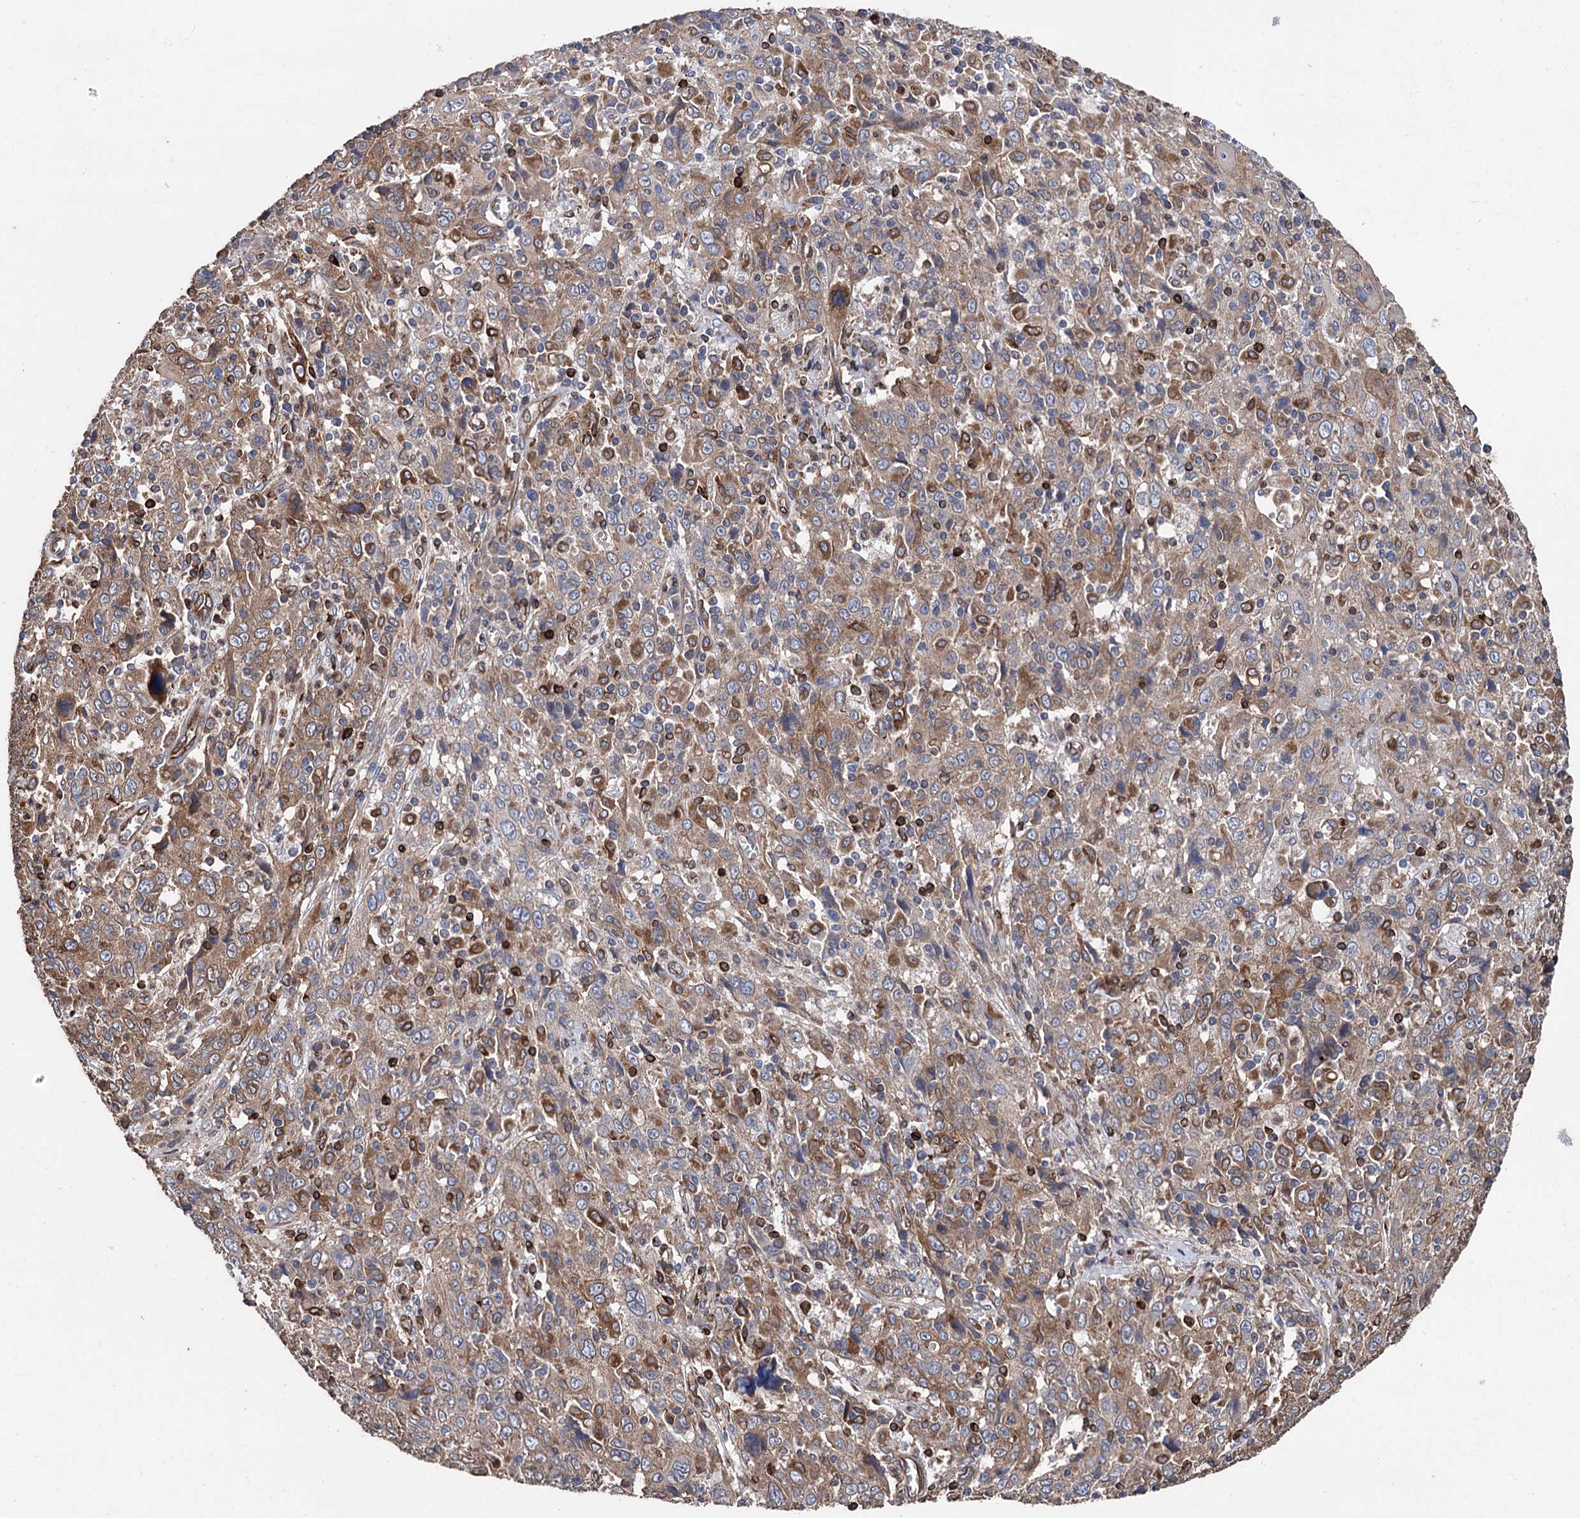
{"staining": {"intensity": "moderate", "quantity": ">75%", "location": "cytoplasmic/membranous"}, "tissue": "cervical cancer", "cell_type": "Tumor cells", "image_type": "cancer", "snomed": [{"axis": "morphology", "description": "Squamous cell carcinoma, NOS"}, {"axis": "topography", "description": "Cervix"}], "caption": "High-magnification brightfield microscopy of squamous cell carcinoma (cervical) stained with DAB (3,3'-diaminobenzidine) (brown) and counterstained with hematoxylin (blue). tumor cells exhibit moderate cytoplasmic/membranous expression is appreciated in approximately>75% of cells.", "gene": "STING1", "patient": {"sex": "female", "age": 46}}